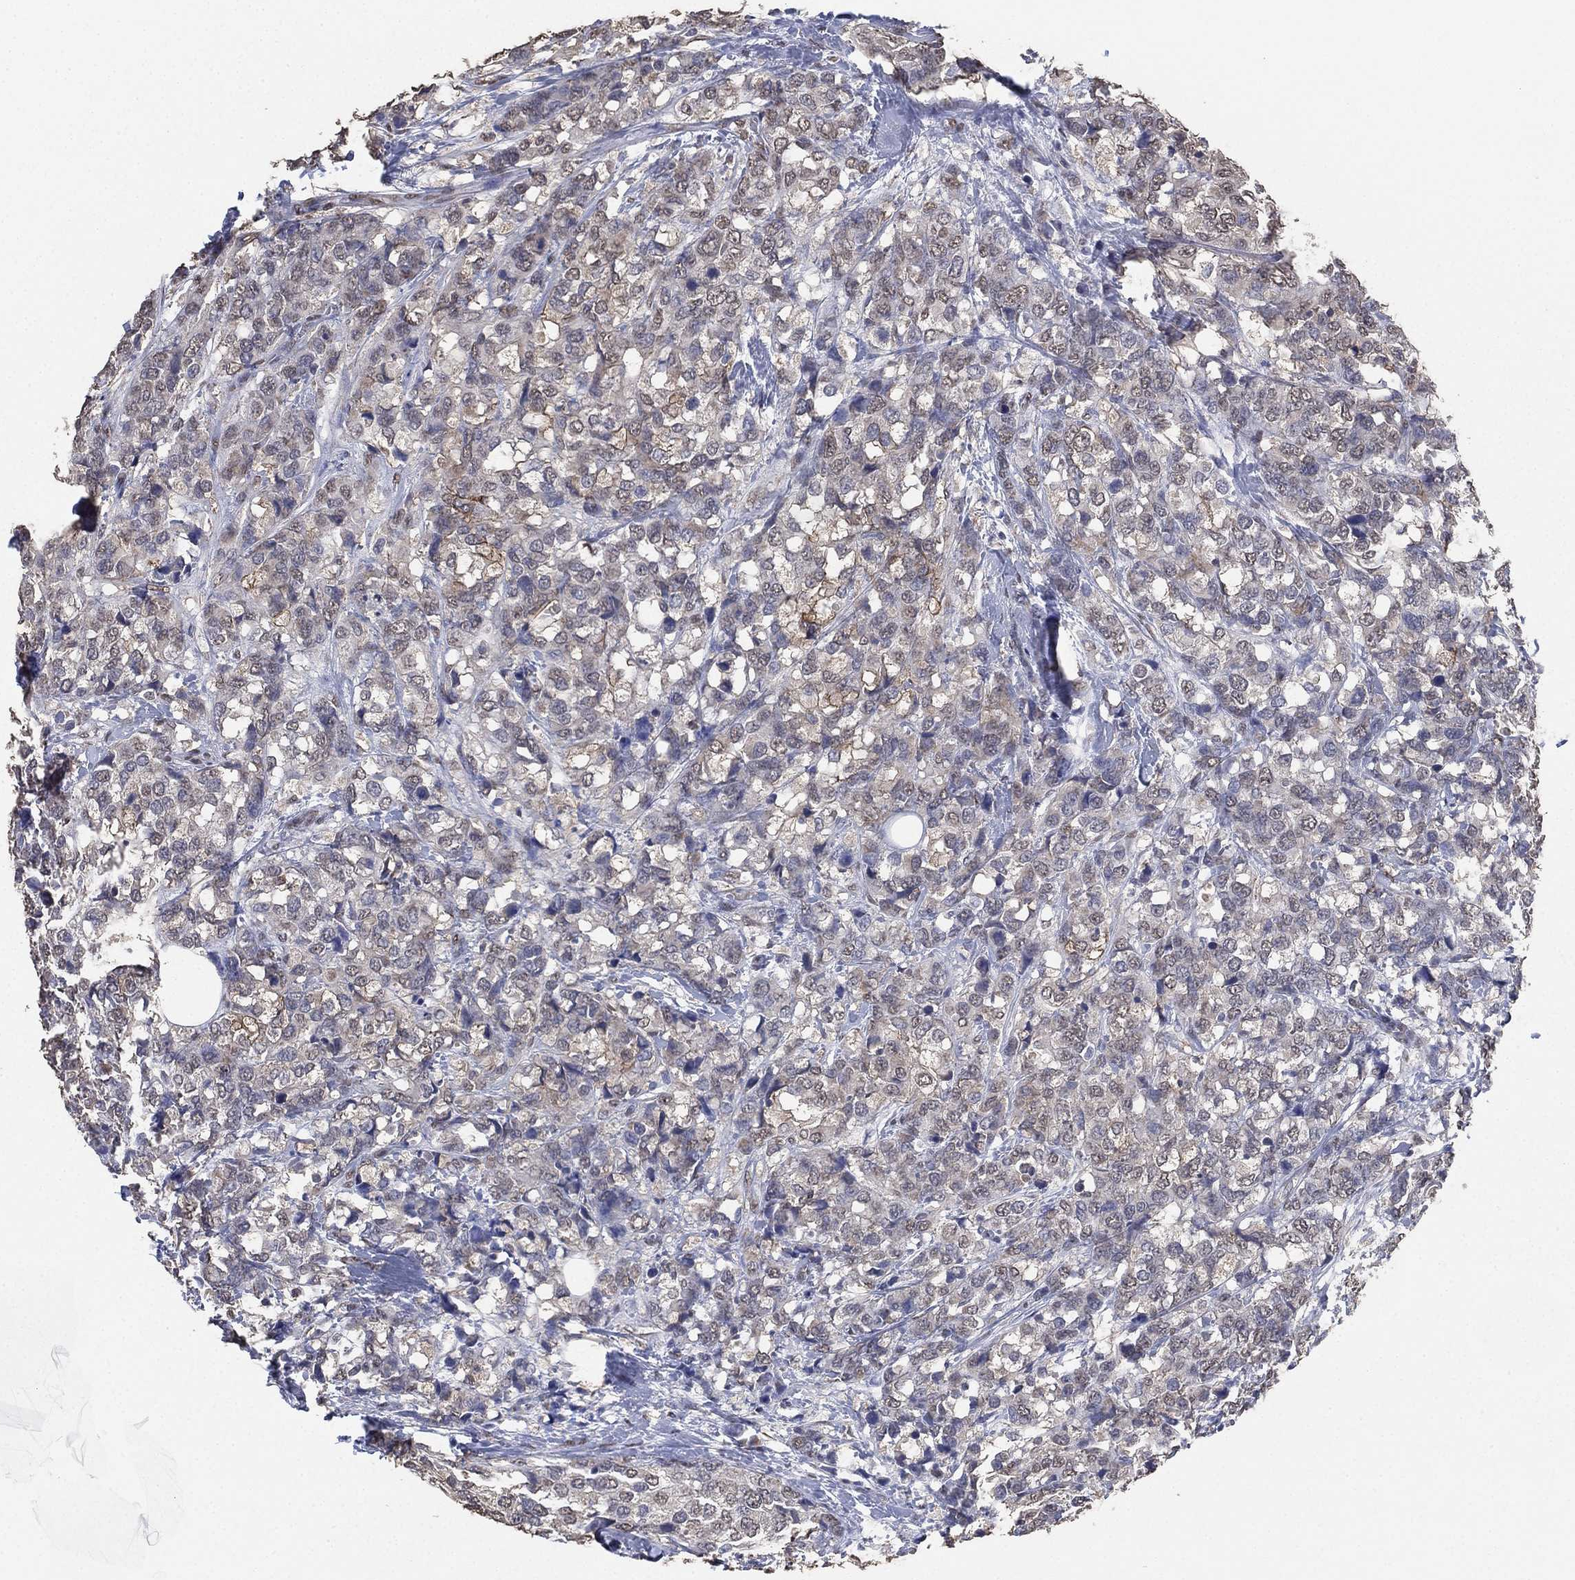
{"staining": {"intensity": "negative", "quantity": "none", "location": "none"}, "tissue": "breast cancer", "cell_type": "Tumor cells", "image_type": "cancer", "snomed": [{"axis": "morphology", "description": "Lobular carcinoma"}, {"axis": "topography", "description": "Breast"}], "caption": "An IHC histopathology image of lobular carcinoma (breast) is shown. There is no staining in tumor cells of lobular carcinoma (breast). (Immunohistochemistry, brightfield microscopy, high magnification).", "gene": "ALDH7A1", "patient": {"sex": "female", "age": 59}}